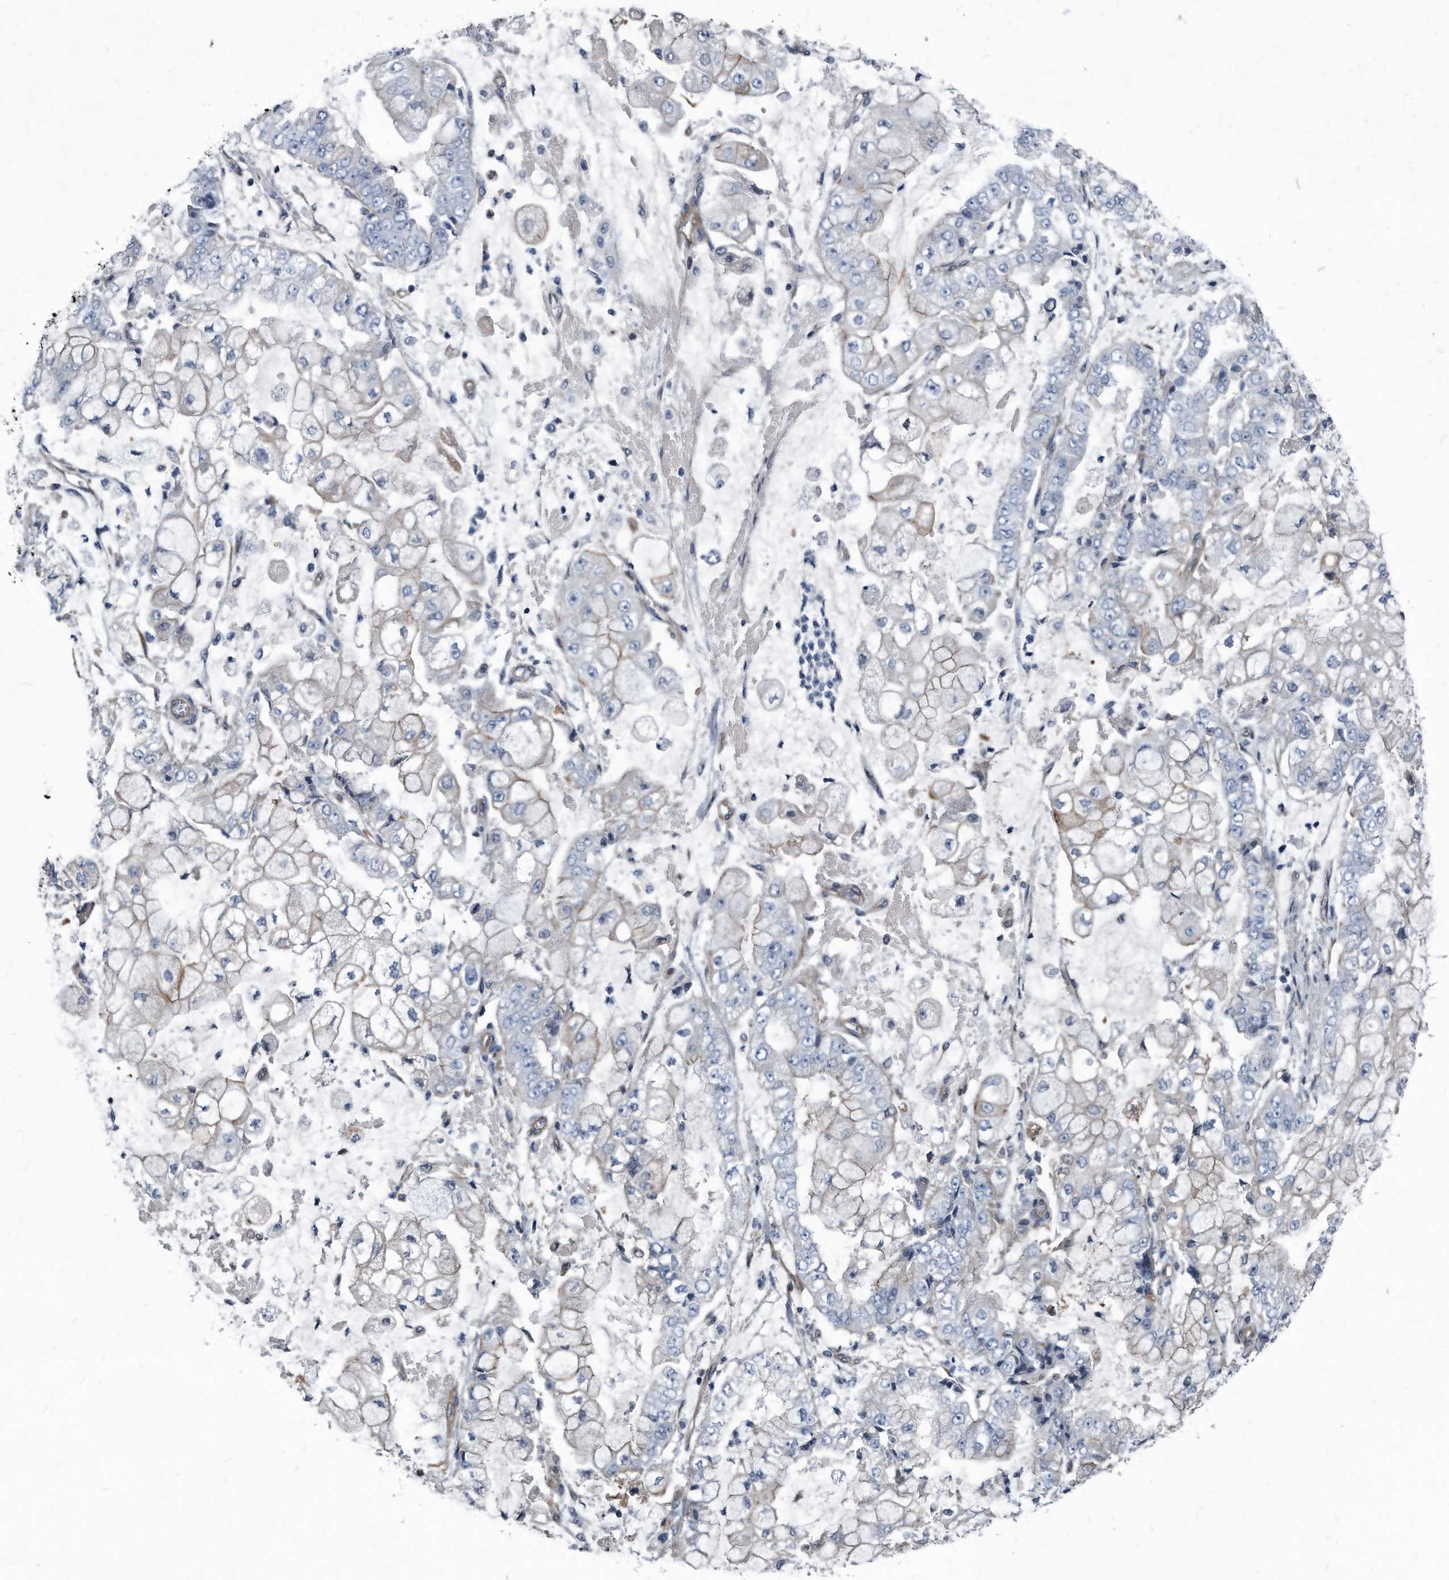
{"staining": {"intensity": "negative", "quantity": "none", "location": "none"}, "tissue": "stomach cancer", "cell_type": "Tumor cells", "image_type": "cancer", "snomed": [{"axis": "morphology", "description": "Adenocarcinoma, NOS"}, {"axis": "topography", "description": "Stomach"}], "caption": "This is an IHC image of human stomach cancer (adenocarcinoma). There is no expression in tumor cells.", "gene": "PLEC", "patient": {"sex": "male", "age": 76}}